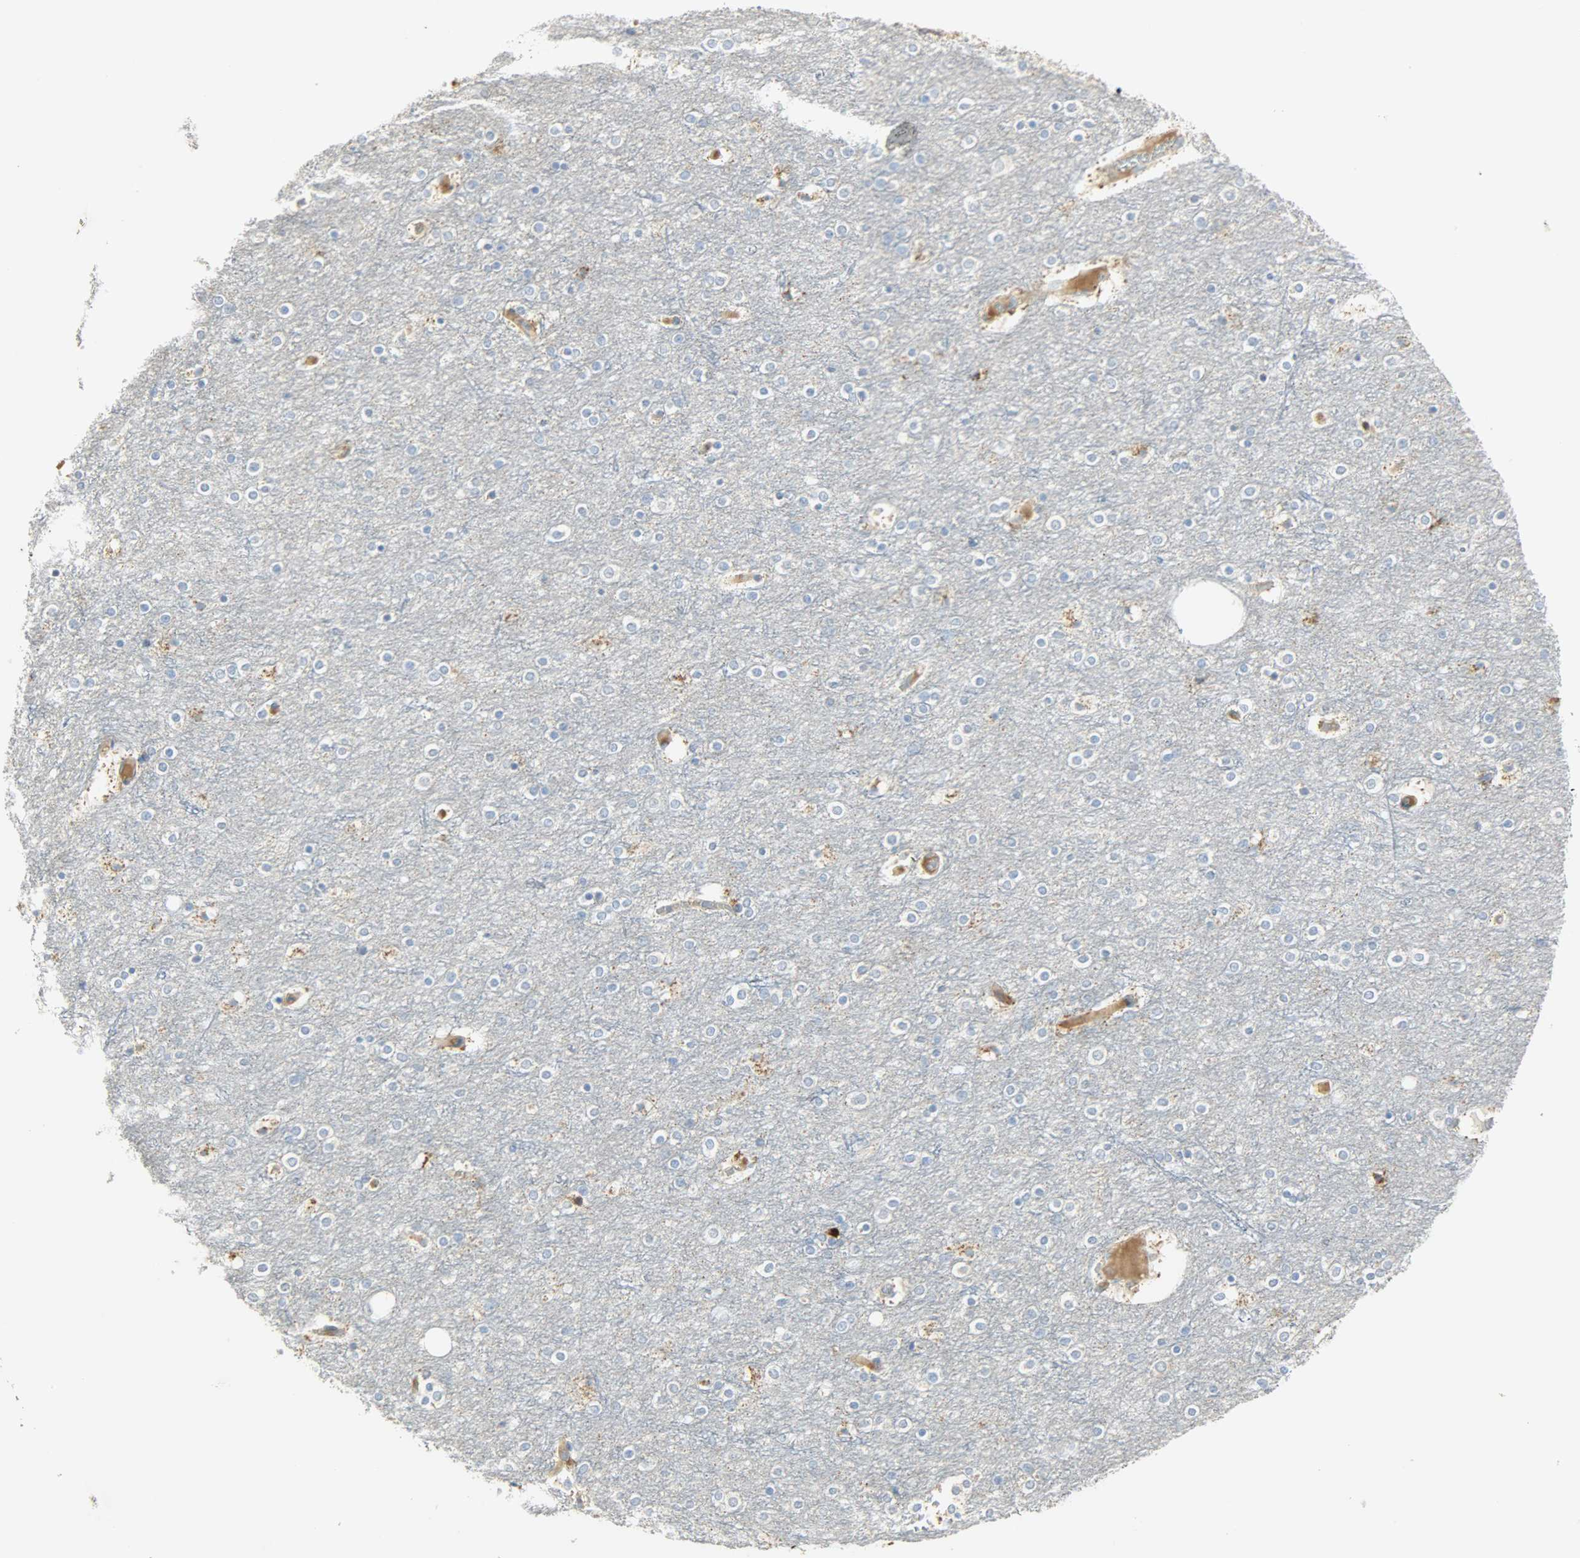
{"staining": {"intensity": "weak", "quantity": "25%-75%", "location": "cytoplasmic/membranous"}, "tissue": "cerebral cortex", "cell_type": "Endothelial cells", "image_type": "normal", "snomed": [{"axis": "morphology", "description": "Normal tissue, NOS"}, {"axis": "topography", "description": "Cerebral cortex"}], "caption": "A low amount of weak cytoplasmic/membranous staining is appreciated in about 25%-75% of endothelial cells in normal cerebral cortex. (Brightfield microscopy of DAB IHC at high magnification).", "gene": "NNT", "patient": {"sex": "female", "age": 54}}